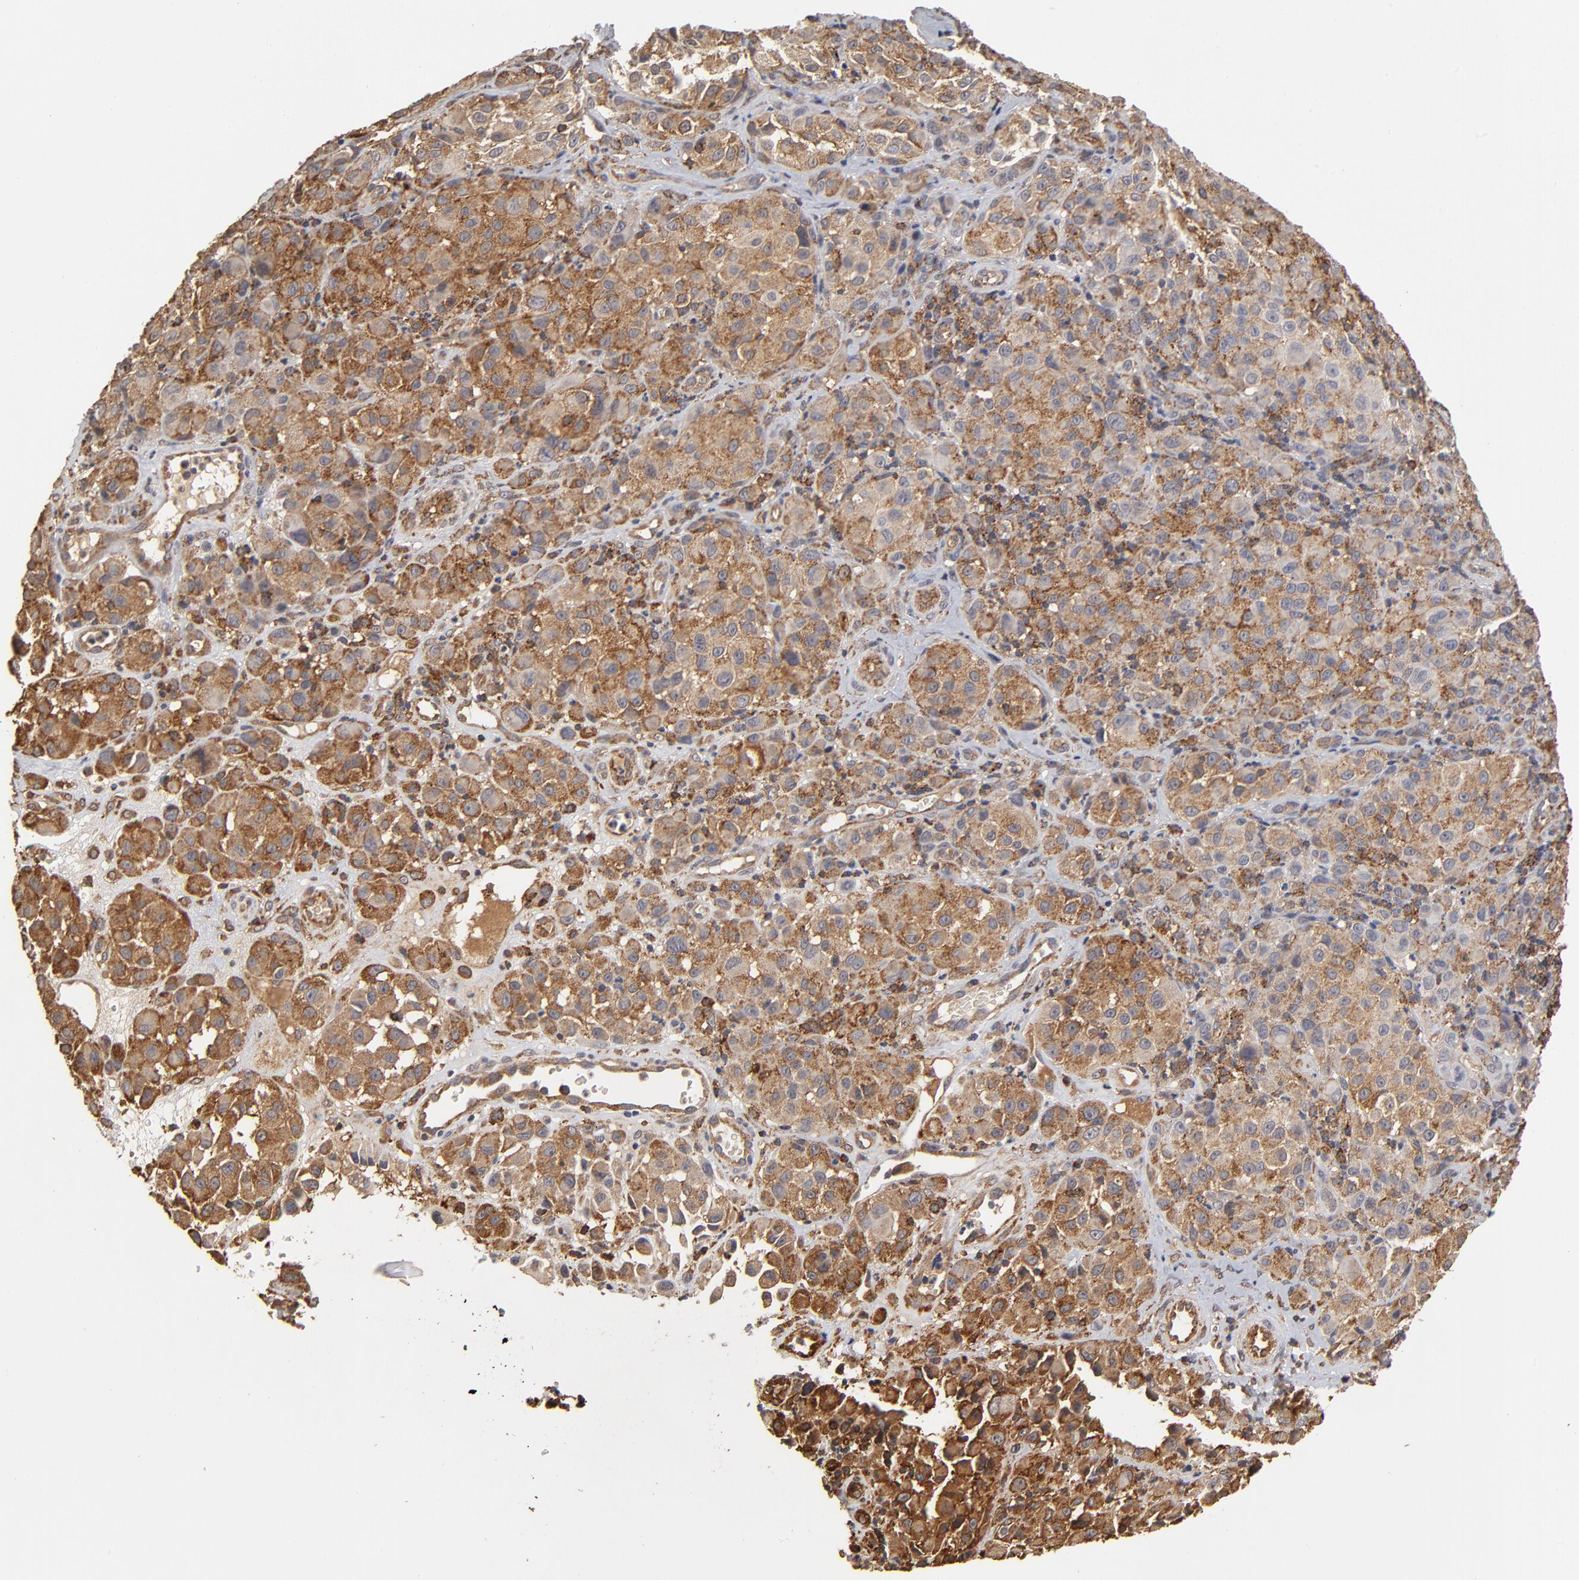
{"staining": {"intensity": "strong", "quantity": ">75%", "location": "cytoplasmic/membranous"}, "tissue": "melanoma", "cell_type": "Tumor cells", "image_type": "cancer", "snomed": [{"axis": "morphology", "description": "Malignant melanoma, NOS"}, {"axis": "topography", "description": "Skin"}], "caption": "A high amount of strong cytoplasmic/membranous expression is present in approximately >75% of tumor cells in melanoma tissue.", "gene": "ASB8", "patient": {"sex": "female", "age": 21}}